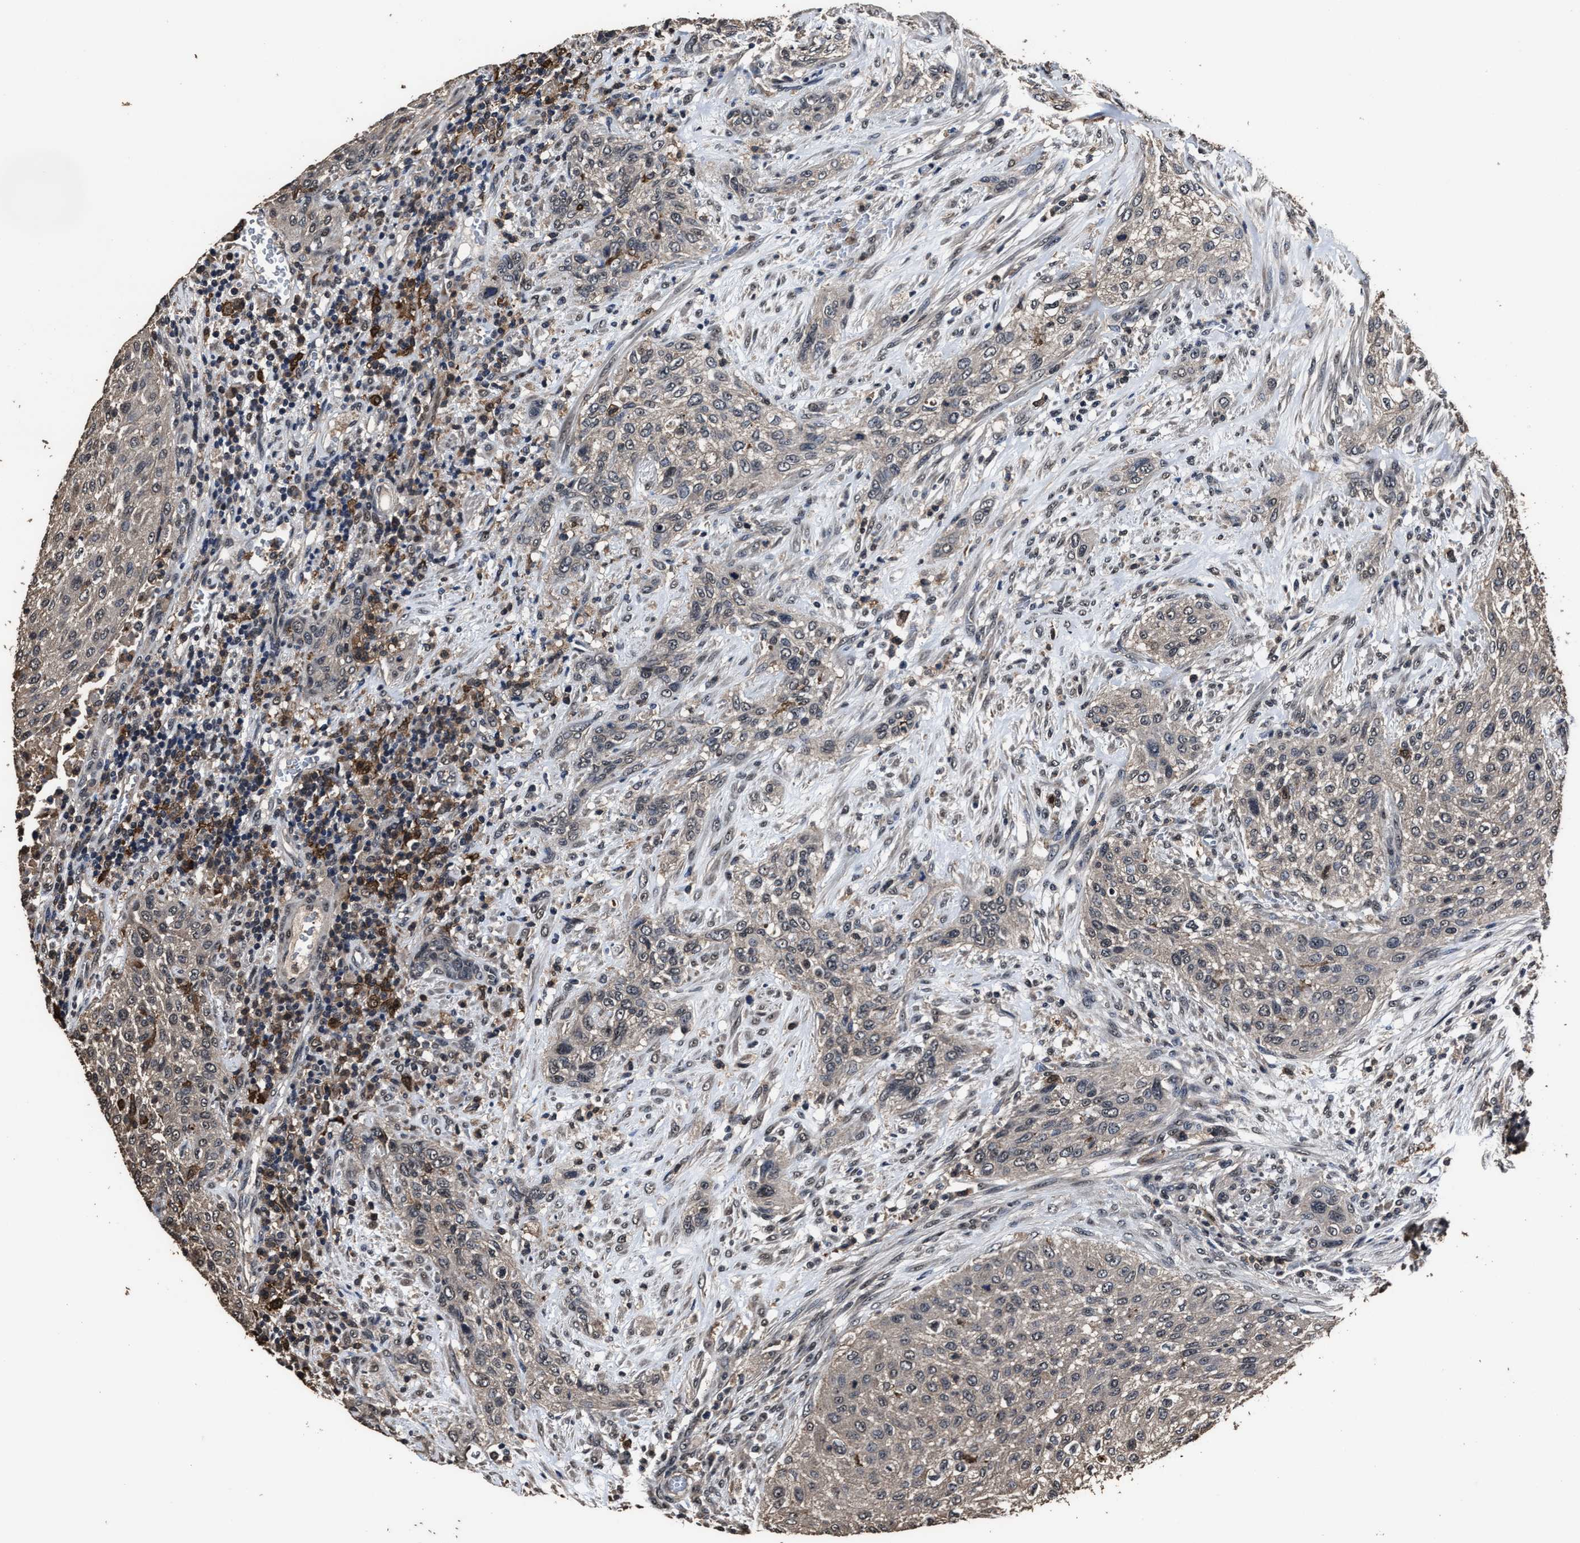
{"staining": {"intensity": "weak", "quantity": ">75%", "location": "cytoplasmic/membranous,nuclear"}, "tissue": "urothelial cancer", "cell_type": "Tumor cells", "image_type": "cancer", "snomed": [{"axis": "morphology", "description": "Urothelial carcinoma, Low grade"}, {"axis": "morphology", "description": "Urothelial carcinoma, High grade"}, {"axis": "topography", "description": "Urinary bladder"}], "caption": "The immunohistochemical stain highlights weak cytoplasmic/membranous and nuclear expression in tumor cells of urothelial cancer tissue. Using DAB (brown) and hematoxylin (blue) stains, captured at high magnification using brightfield microscopy.", "gene": "RSBN1L", "patient": {"sex": "male", "age": 35}}